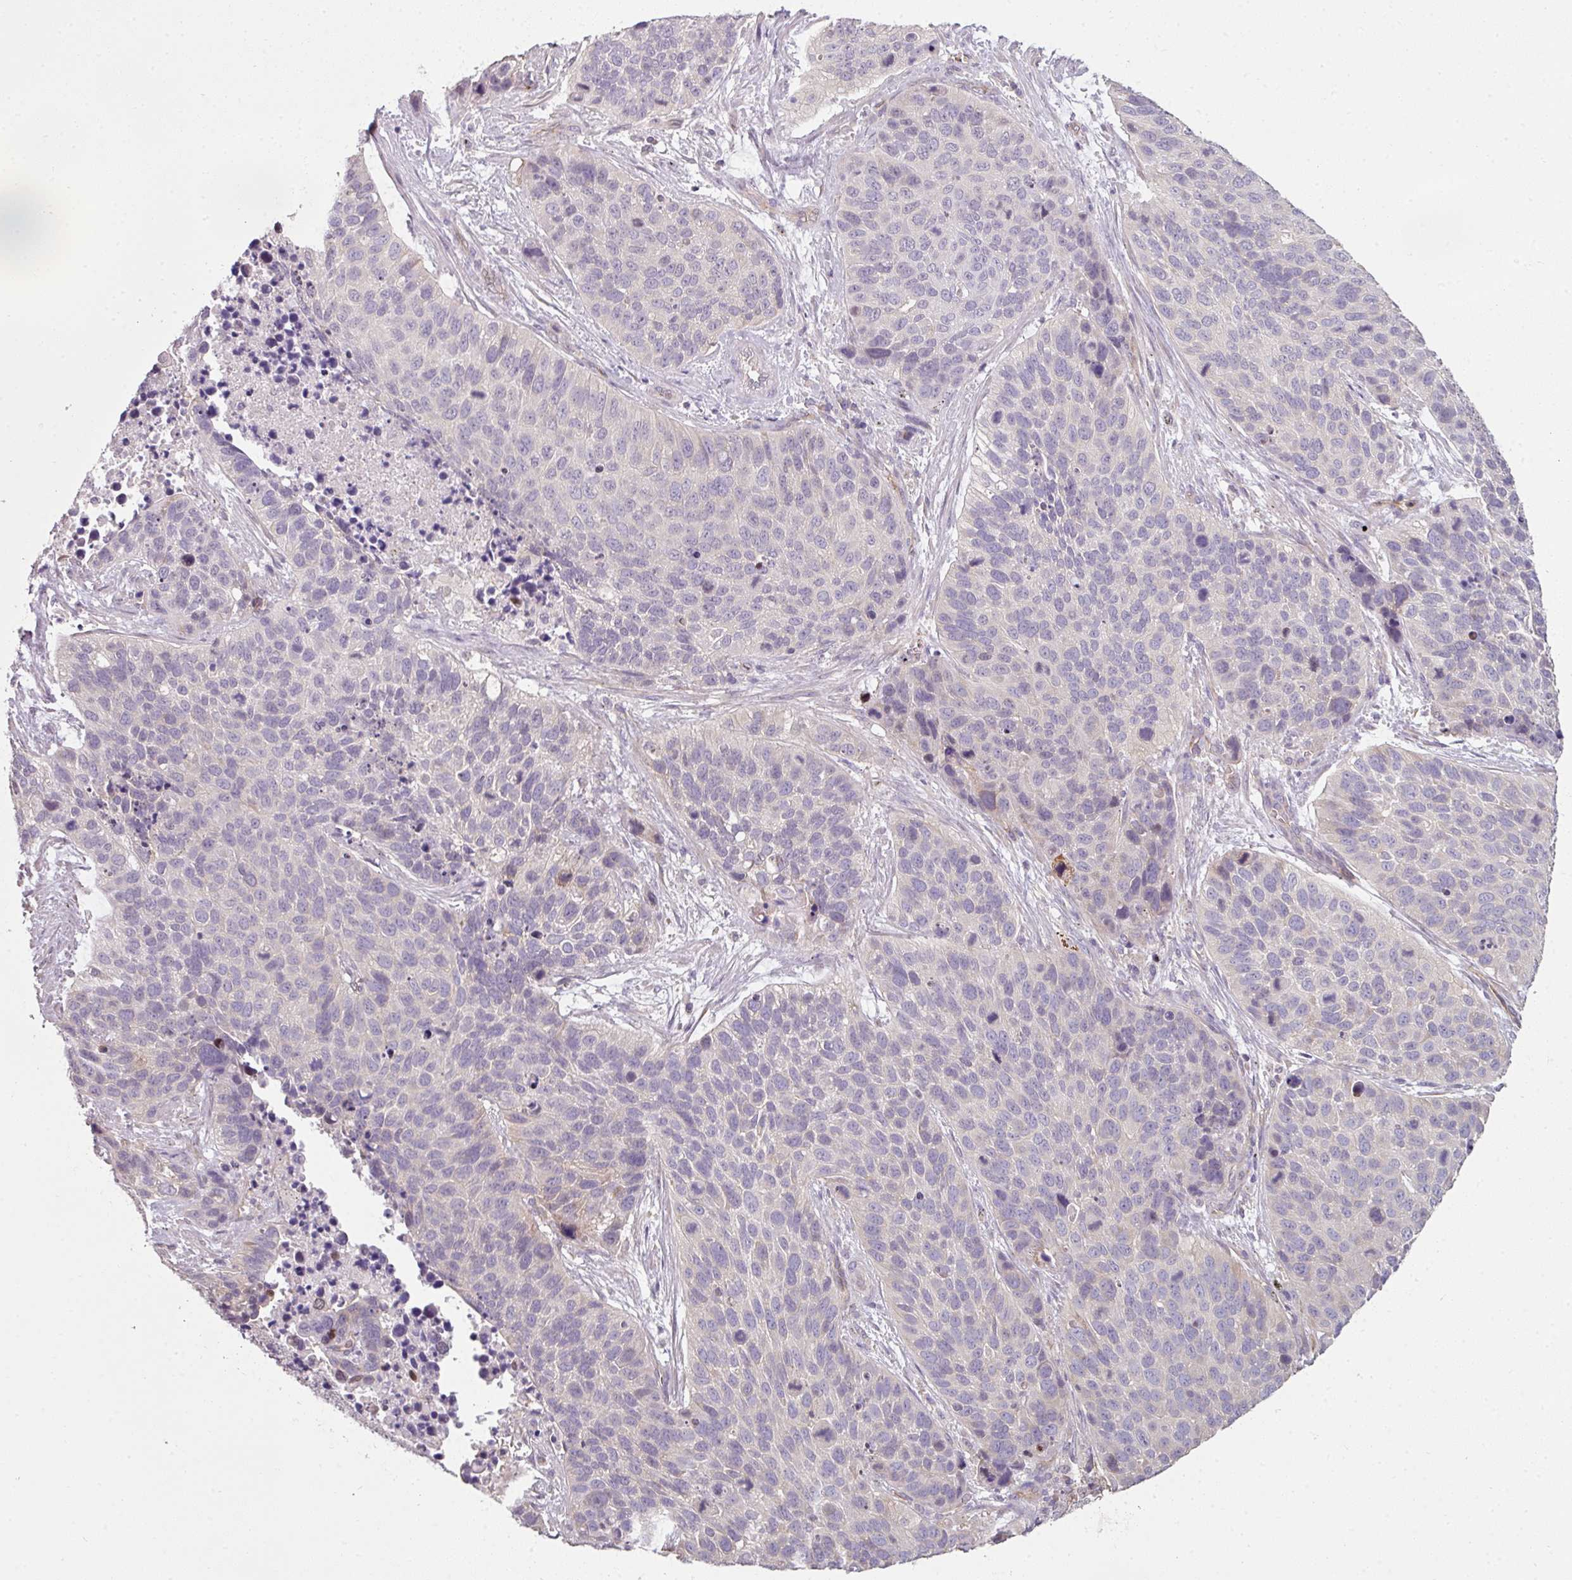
{"staining": {"intensity": "negative", "quantity": "none", "location": "none"}, "tissue": "lung cancer", "cell_type": "Tumor cells", "image_type": "cancer", "snomed": [{"axis": "morphology", "description": "Squamous cell carcinoma, NOS"}, {"axis": "topography", "description": "Lung"}], "caption": "High magnification brightfield microscopy of lung cancer (squamous cell carcinoma) stained with DAB (brown) and counterstained with hematoxylin (blue): tumor cells show no significant expression. (Brightfield microscopy of DAB immunohistochemistry (IHC) at high magnification).", "gene": "C19orf33", "patient": {"sex": "male", "age": 62}}